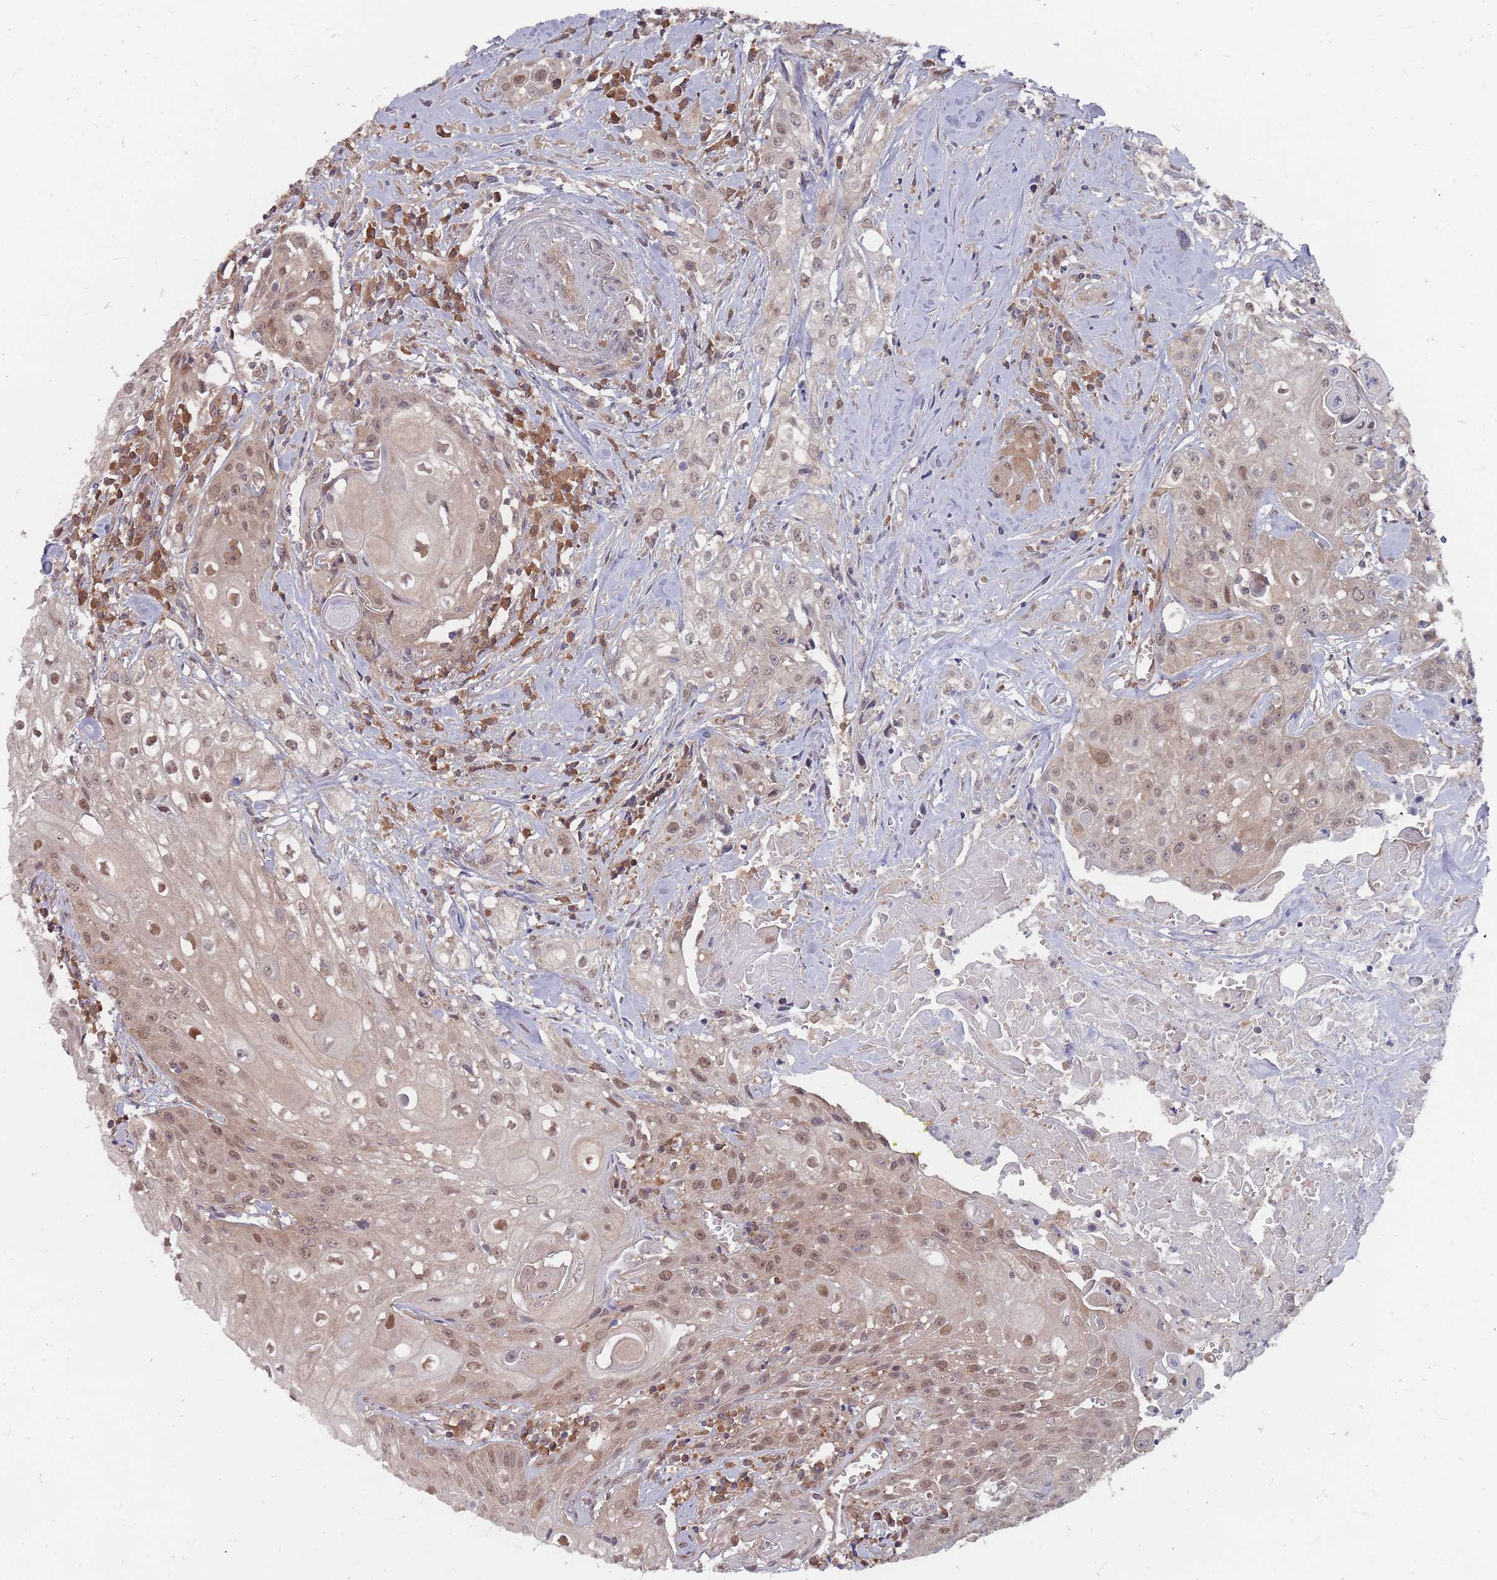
{"staining": {"intensity": "moderate", "quantity": ">75%", "location": "nuclear"}, "tissue": "head and neck cancer", "cell_type": "Tumor cells", "image_type": "cancer", "snomed": [{"axis": "morphology", "description": "Squamous cell carcinoma, NOS"}, {"axis": "topography", "description": "Oral tissue"}, {"axis": "topography", "description": "Head-Neck"}], "caption": "Moderate nuclear protein expression is present in approximately >75% of tumor cells in squamous cell carcinoma (head and neck).", "gene": "NKD1", "patient": {"sex": "female", "age": 82}}